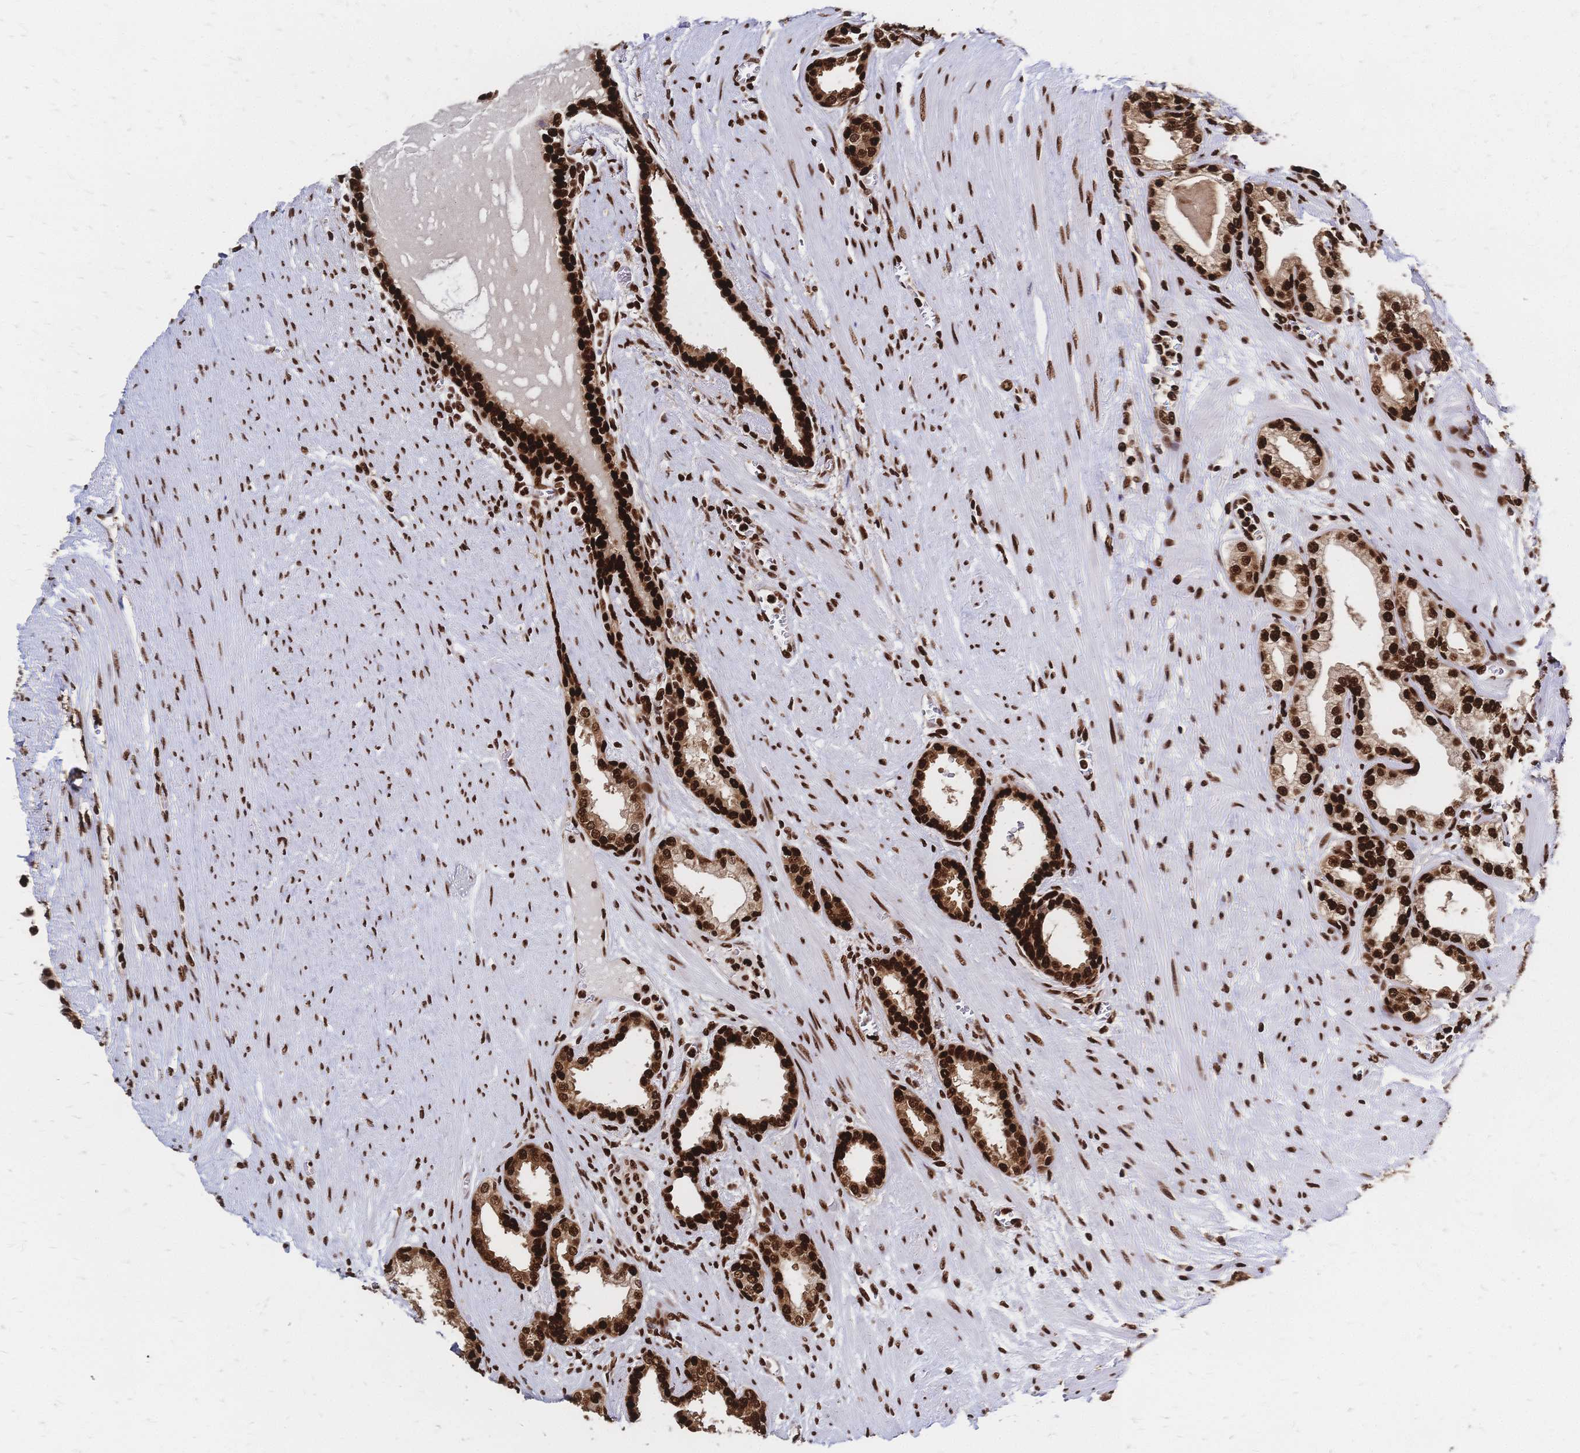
{"staining": {"intensity": "strong", "quantity": ">75%", "location": "nuclear"}, "tissue": "prostate cancer", "cell_type": "Tumor cells", "image_type": "cancer", "snomed": [{"axis": "morphology", "description": "Adenocarcinoma, High grade"}, {"axis": "topography", "description": "Prostate"}], "caption": "Prostate cancer (high-grade adenocarcinoma) stained with IHC exhibits strong nuclear staining in approximately >75% of tumor cells.", "gene": "HDGF", "patient": {"sex": "male", "age": 60}}